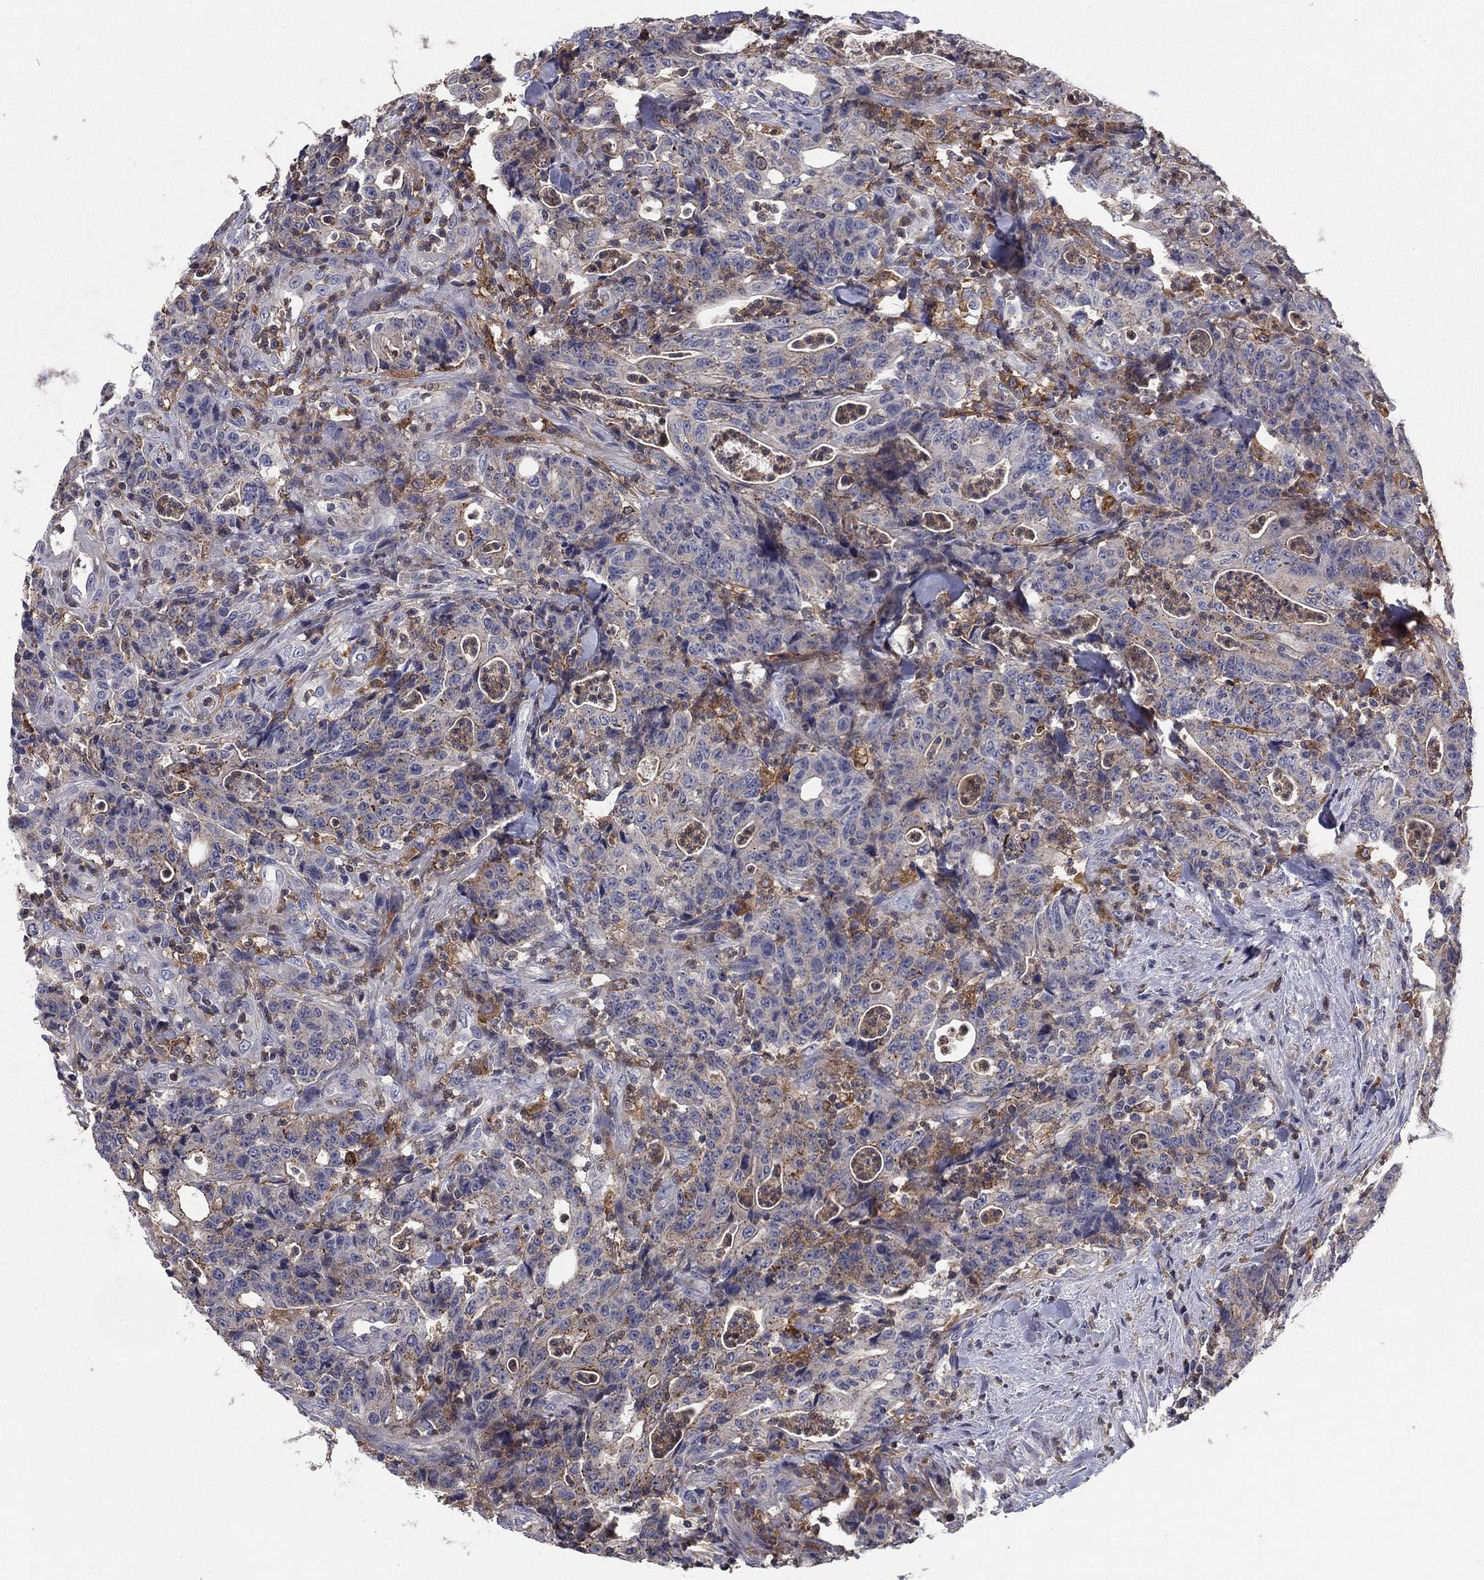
{"staining": {"intensity": "moderate", "quantity": "<25%", "location": "cytoplasmic/membranous"}, "tissue": "colorectal cancer", "cell_type": "Tumor cells", "image_type": "cancer", "snomed": [{"axis": "morphology", "description": "Adenocarcinoma, NOS"}, {"axis": "topography", "description": "Colon"}], "caption": "Approximately <25% of tumor cells in human adenocarcinoma (colorectal) show moderate cytoplasmic/membranous protein expression as visualized by brown immunohistochemical staining.", "gene": "PLCB2", "patient": {"sex": "male", "age": 70}}